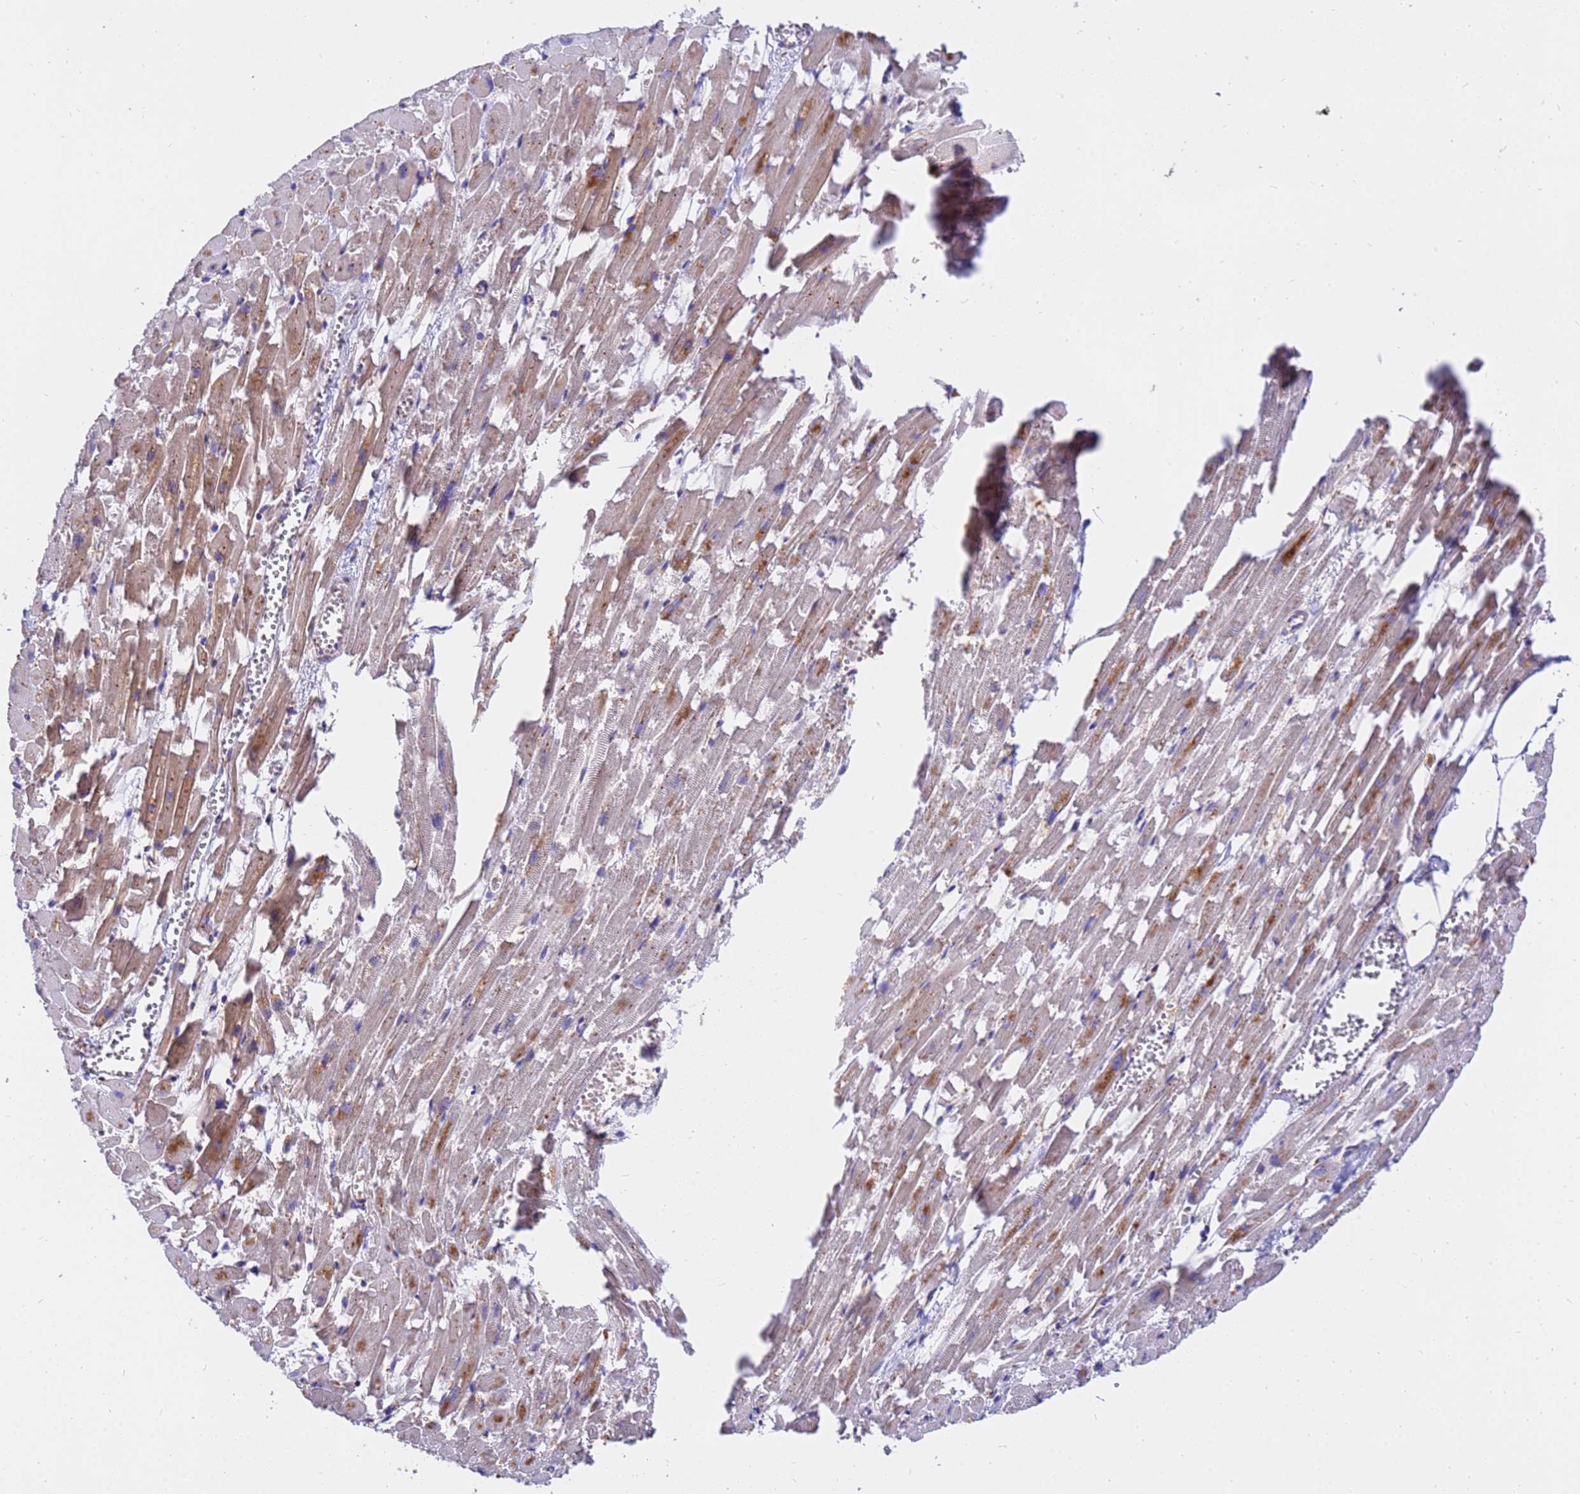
{"staining": {"intensity": "moderate", "quantity": "25%-75%", "location": "cytoplasmic/membranous"}, "tissue": "heart muscle", "cell_type": "Cardiomyocytes", "image_type": "normal", "snomed": [{"axis": "morphology", "description": "Normal tissue, NOS"}, {"axis": "topography", "description": "Heart"}], "caption": "Protein expression analysis of normal human heart muscle reveals moderate cytoplasmic/membranous staining in approximately 25%-75% of cardiomyocytes.", "gene": "HPS3", "patient": {"sex": "female", "age": 64}}